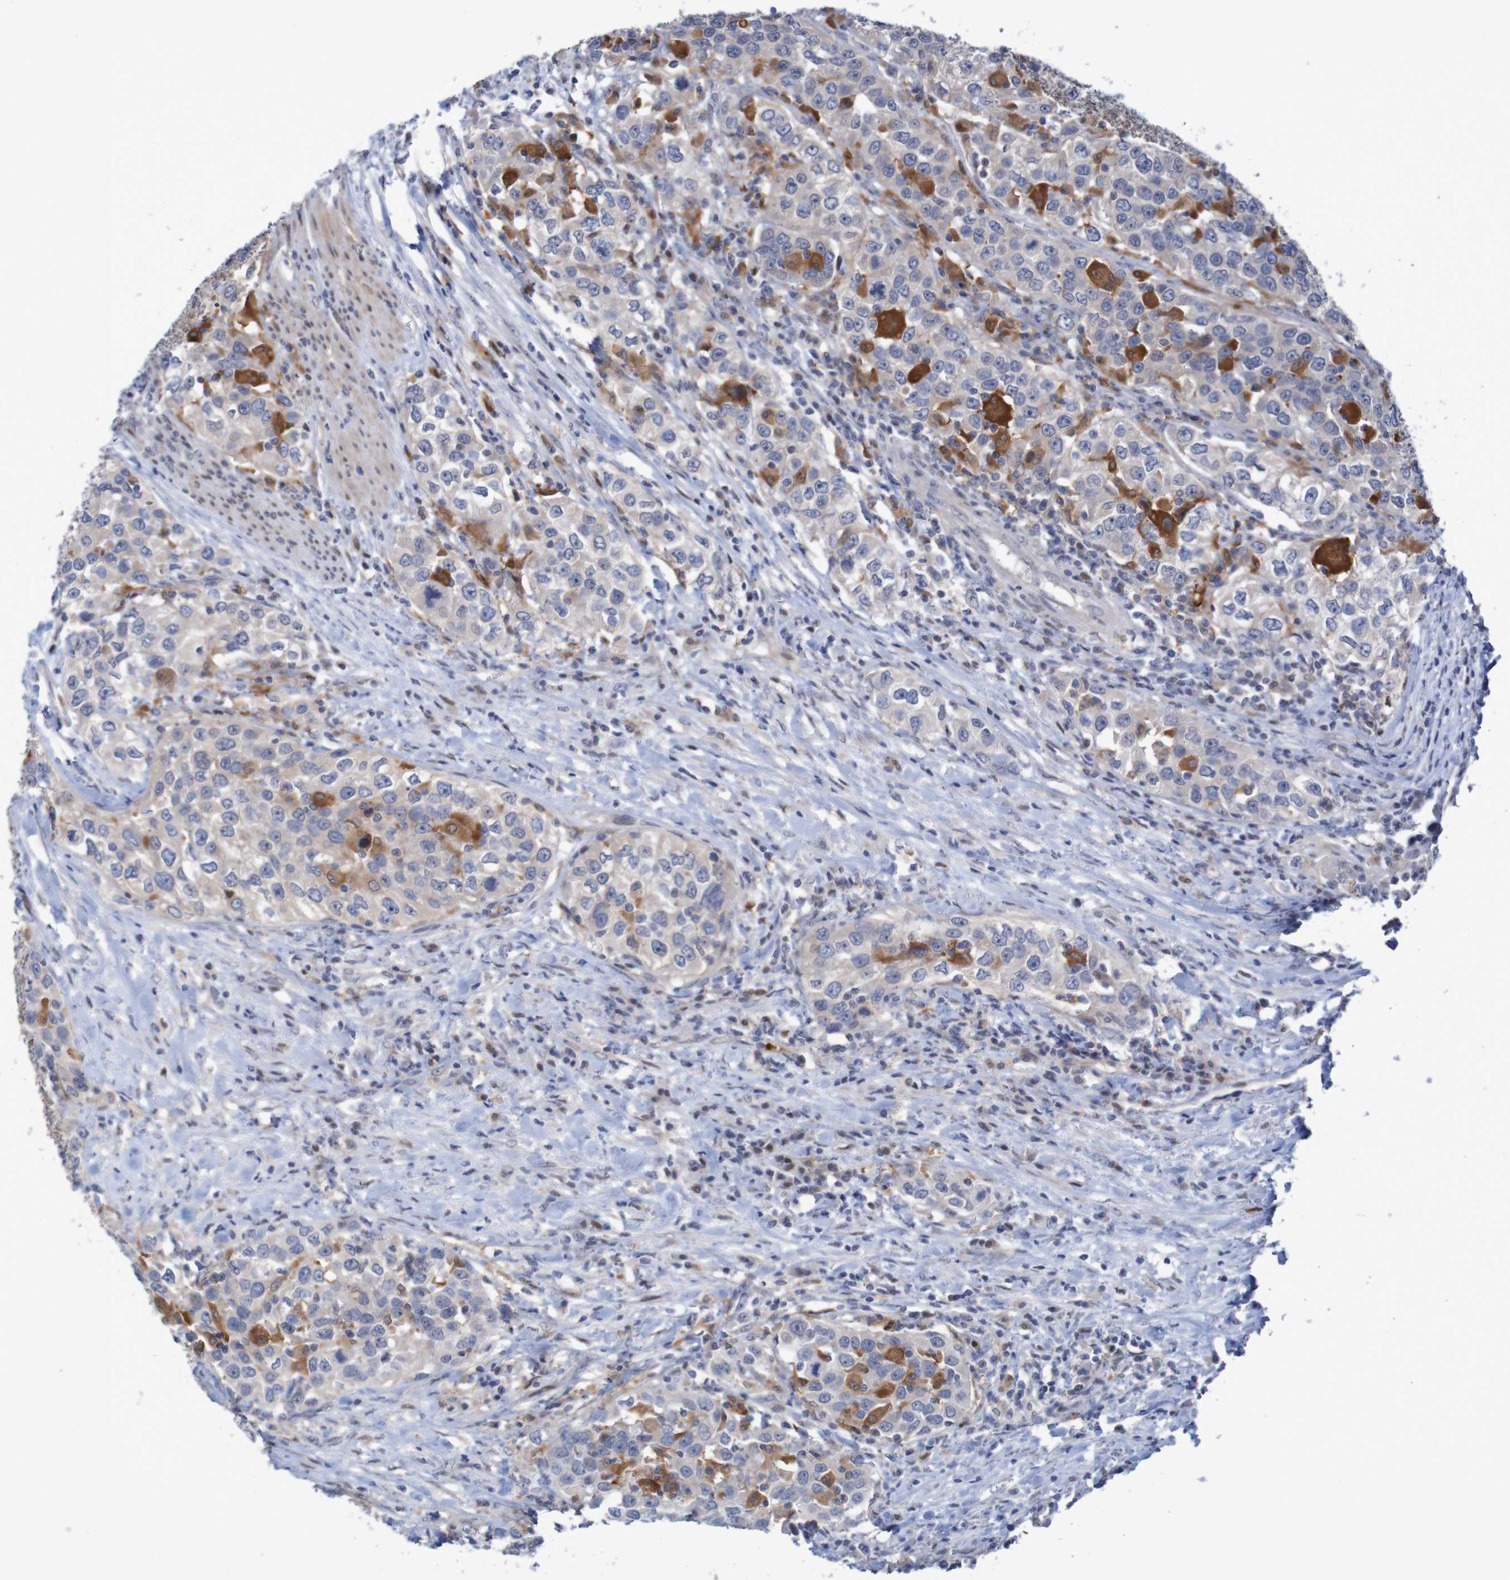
{"staining": {"intensity": "moderate", "quantity": "<25%", "location": "cytoplasmic/membranous"}, "tissue": "urothelial cancer", "cell_type": "Tumor cells", "image_type": "cancer", "snomed": [{"axis": "morphology", "description": "Urothelial carcinoma, High grade"}, {"axis": "topography", "description": "Urinary bladder"}], "caption": "Human urothelial cancer stained for a protein (brown) displays moderate cytoplasmic/membranous positive staining in about <25% of tumor cells.", "gene": "FBP2", "patient": {"sex": "female", "age": 80}}